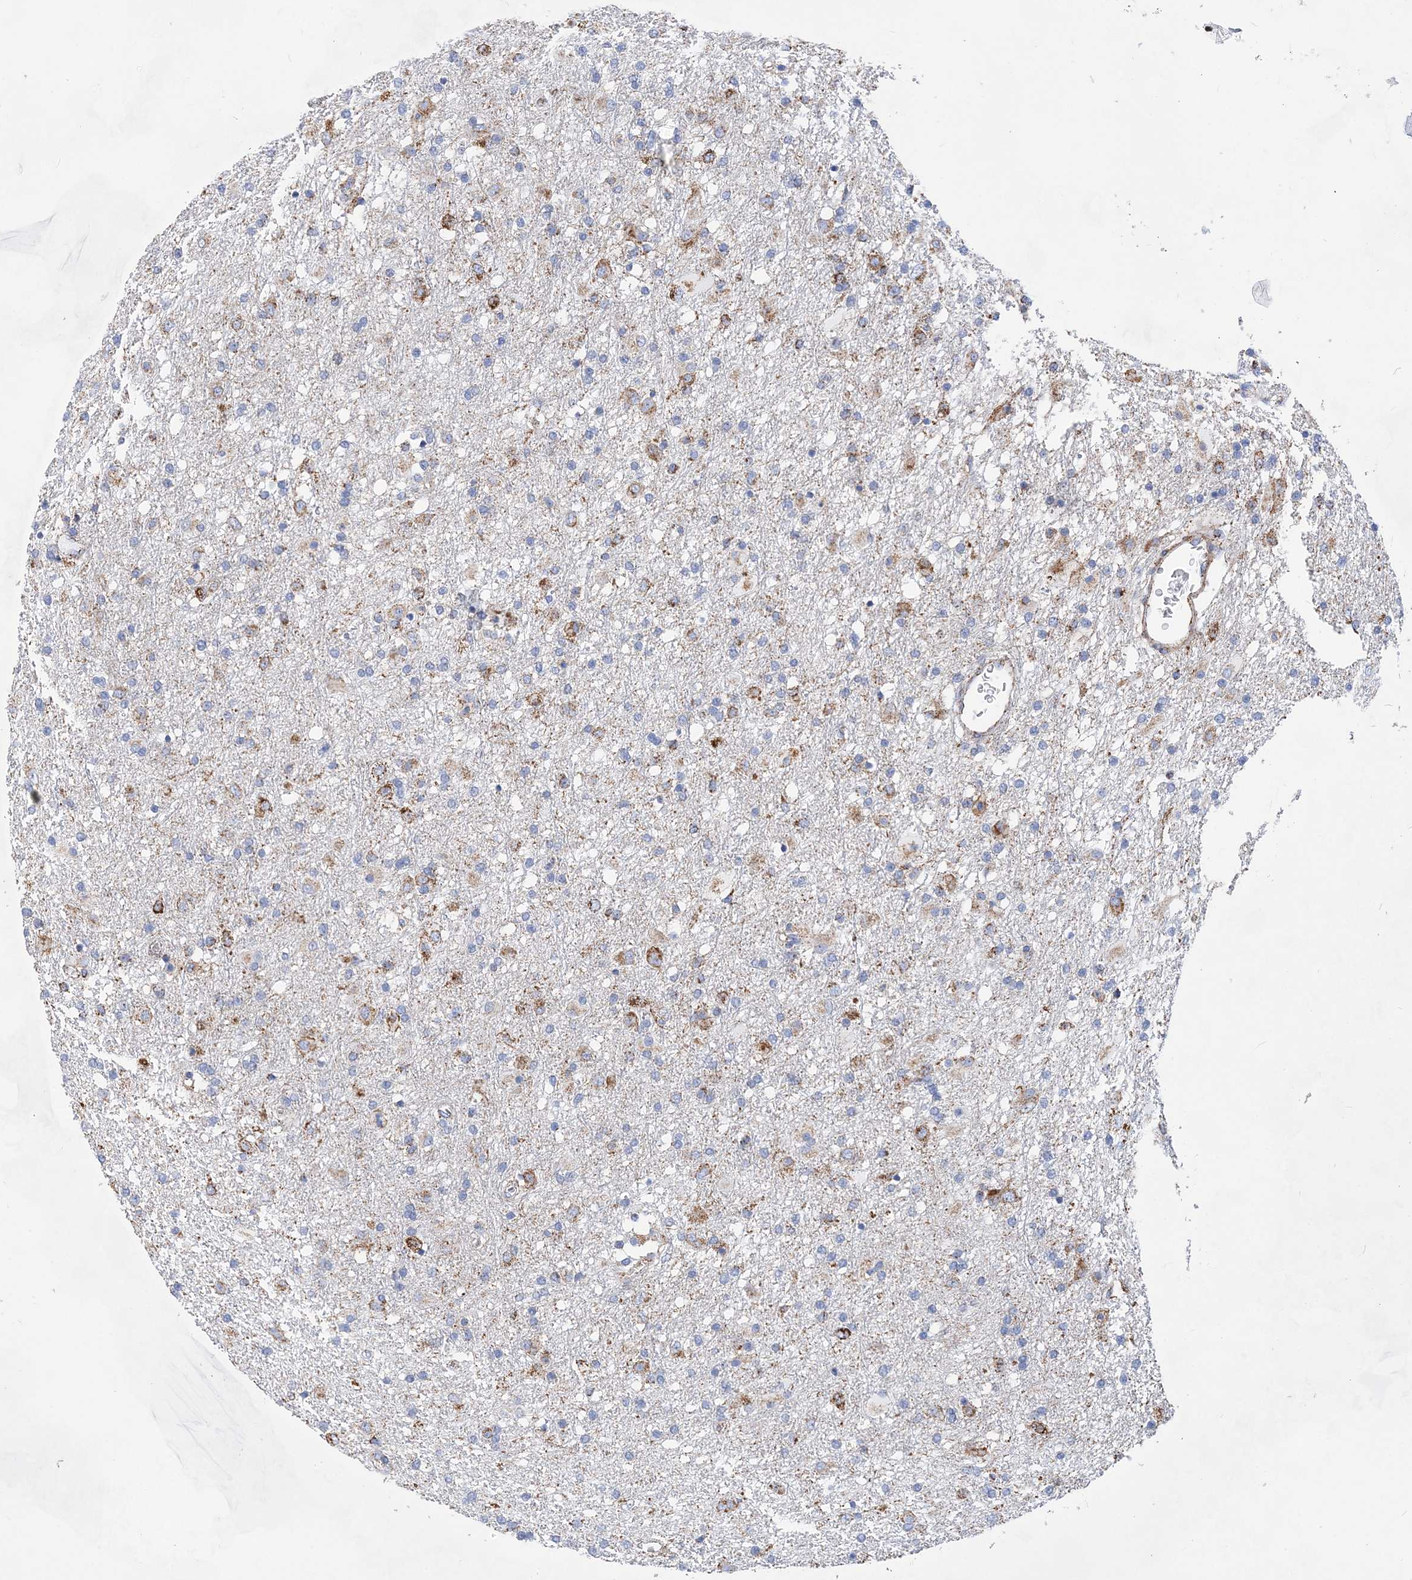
{"staining": {"intensity": "moderate", "quantity": "<25%", "location": "cytoplasmic/membranous"}, "tissue": "glioma", "cell_type": "Tumor cells", "image_type": "cancer", "snomed": [{"axis": "morphology", "description": "Glioma, malignant, Low grade"}, {"axis": "topography", "description": "Brain"}], "caption": "Moderate cytoplasmic/membranous protein staining is appreciated in about <25% of tumor cells in malignant glioma (low-grade).", "gene": "ACOT9", "patient": {"sex": "male", "age": 65}}